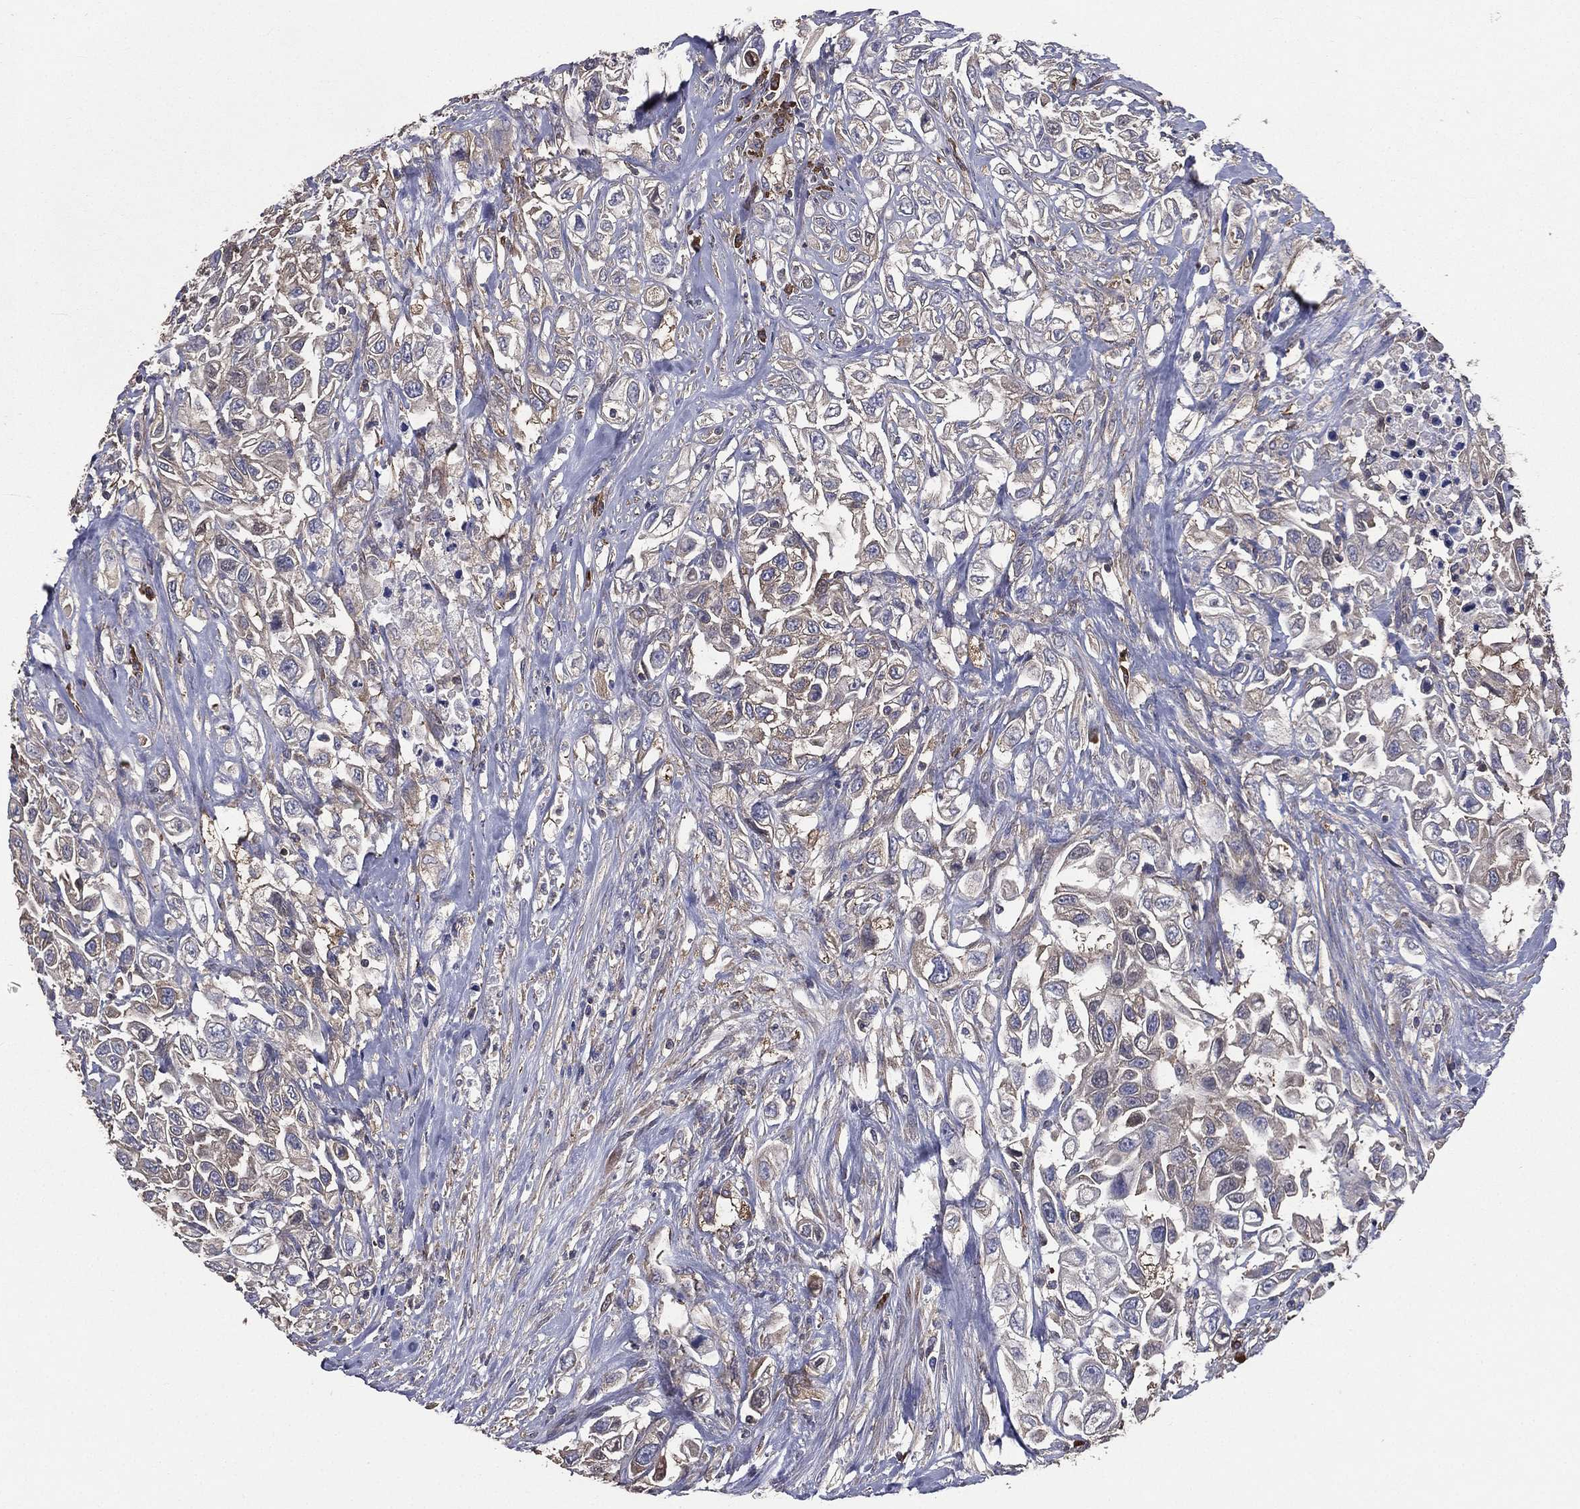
{"staining": {"intensity": "weak", "quantity": "<25%", "location": "cytoplasmic/membranous"}, "tissue": "urothelial cancer", "cell_type": "Tumor cells", "image_type": "cancer", "snomed": [{"axis": "morphology", "description": "Urothelial carcinoma, High grade"}, {"axis": "topography", "description": "Urinary bladder"}], "caption": "The IHC histopathology image has no significant positivity in tumor cells of urothelial cancer tissue.", "gene": "SARS1", "patient": {"sex": "female", "age": 56}}